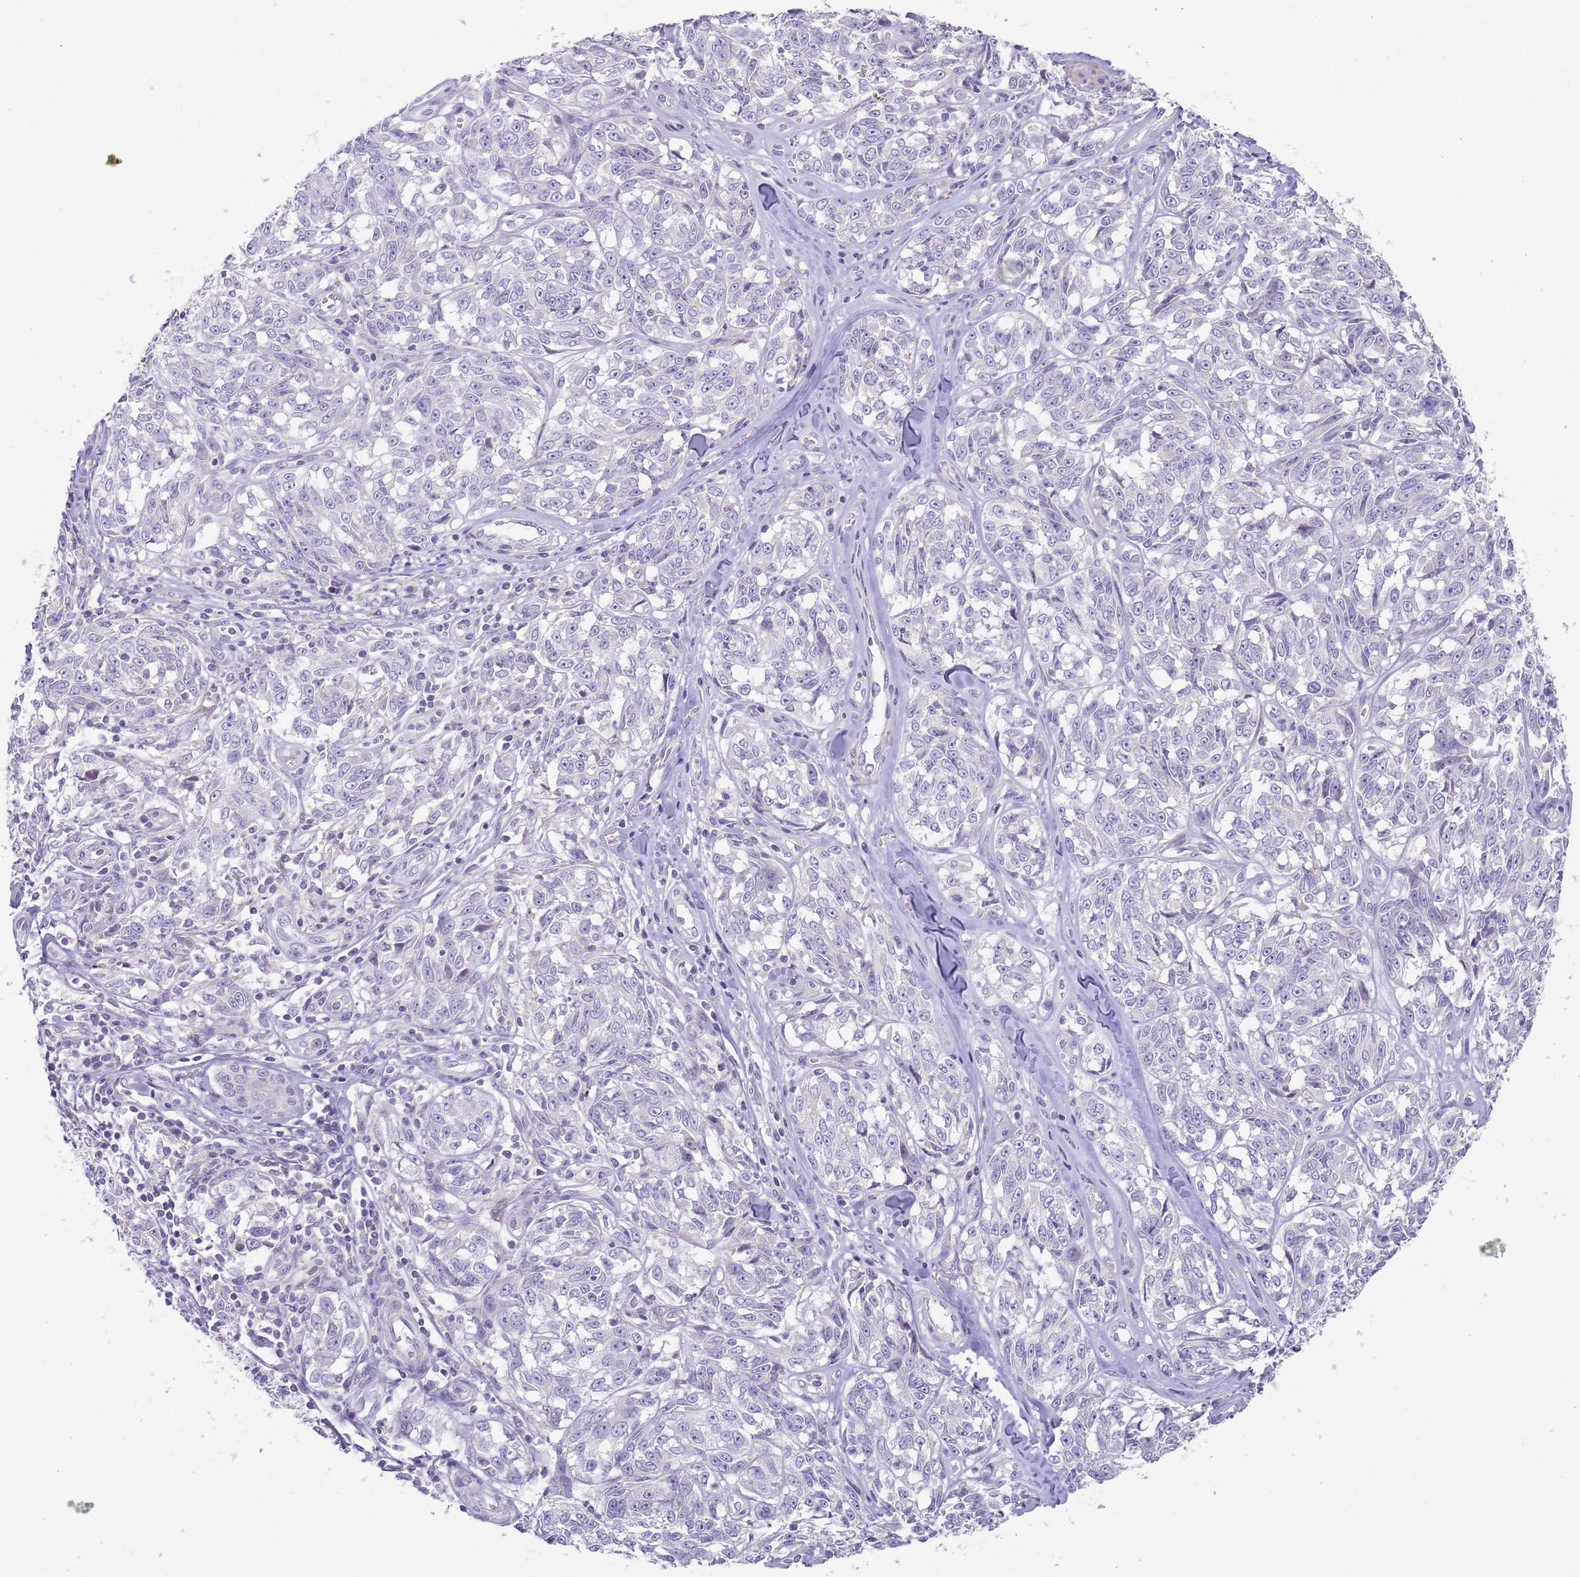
{"staining": {"intensity": "negative", "quantity": "none", "location": "none"}, "tissue": "melanoma", "cell_type": "Tumor cells", "image_type": "cancer", "snomed": [{"axis": "morphology", "description": "Normal tissue, NOS"}, {"axis": "morphology", "description": "Malignant melanoma, NOS"}, {"axis": "topography", "description": "Skin"}], "caption": "A high-resolution photomicrograph shows immunohistochemistry (IHC) staining of melanoma, which exhibits no significant staining in tumor cells.", "gene": "PRAC1", "patient": {"sex": "female", "age": 64}}